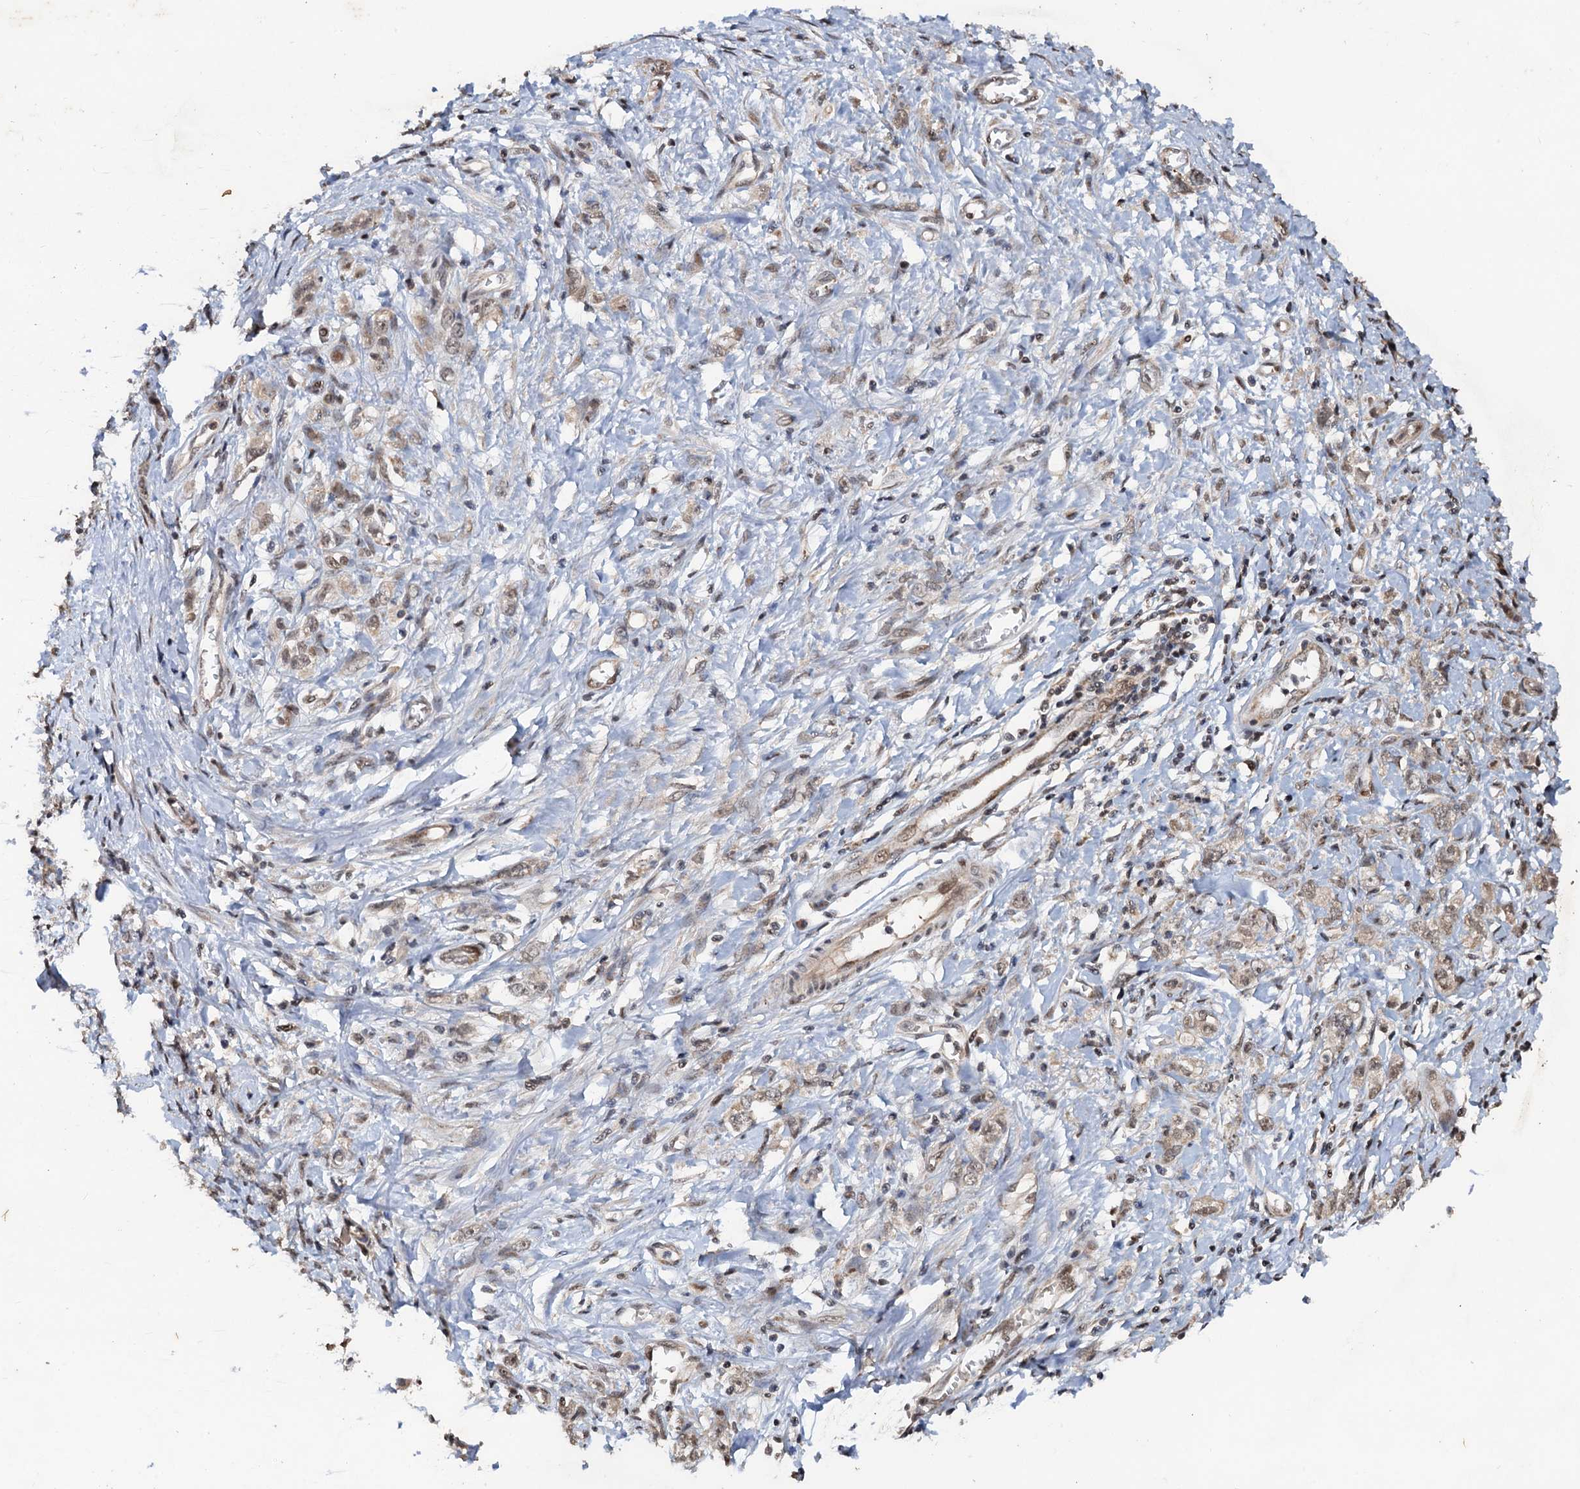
{"staining": {"intensity": "weak", "quantity": "25%-75%", "location": "nuclear"}, "tissue": "stomach cancer", "cell_type": "Tumor cells", "image_type": "cancer", "snomed": [{"axis": "morphology", "description": "Adenocarcinoma, NOS"}, {"axis": "topography", "description": "Stomach"}], "caption": "Immunohistochemistry (IHC) of stomach adenocarcinoma demonstrates low levels of weak nuclear positivity in approximately 25%-75% of tumor cells.", "gene": "REP15", "patient": {"sex": "female", "age": 76}}